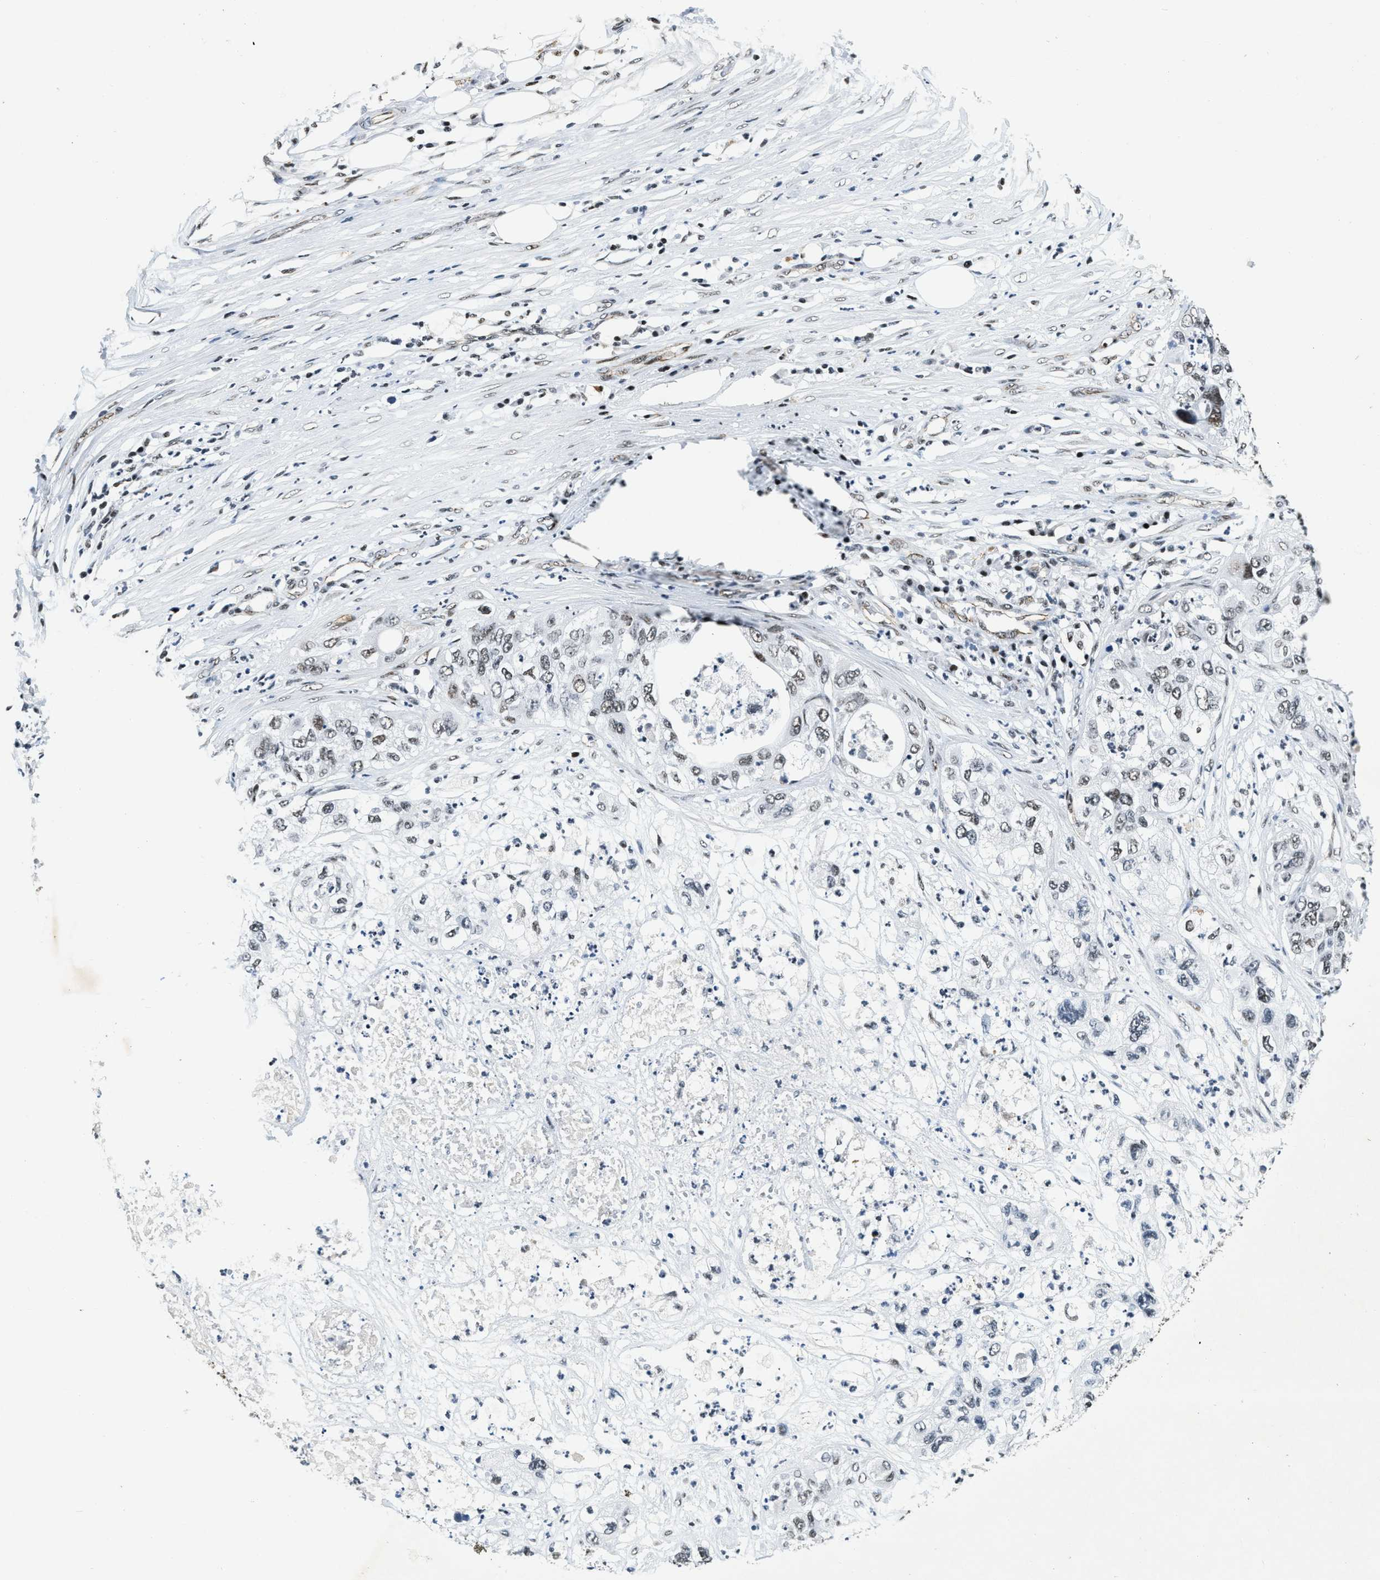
{"staining": {"intensity": "weak", "quantity": ">75%", "location": "nuclear"}, "tissue": "pancreatic cancer", "cell_type": "Tumor cells", "image_type": "cancer", "snomed": [{"axis": "morphology", "description": "Adenocarcinoma, NOS"}, {"axis": "topography", "description": "Pancreas"}], "caption": "A photomicrograph of pancreatic cancer stained for a protein displays weak nuclear brown staining in tumor cells. (Brightfield microscopy of DAB IHC at high magnification).", "gene": "CCNE1", "patient": {"sex": "female", "age": 78}}